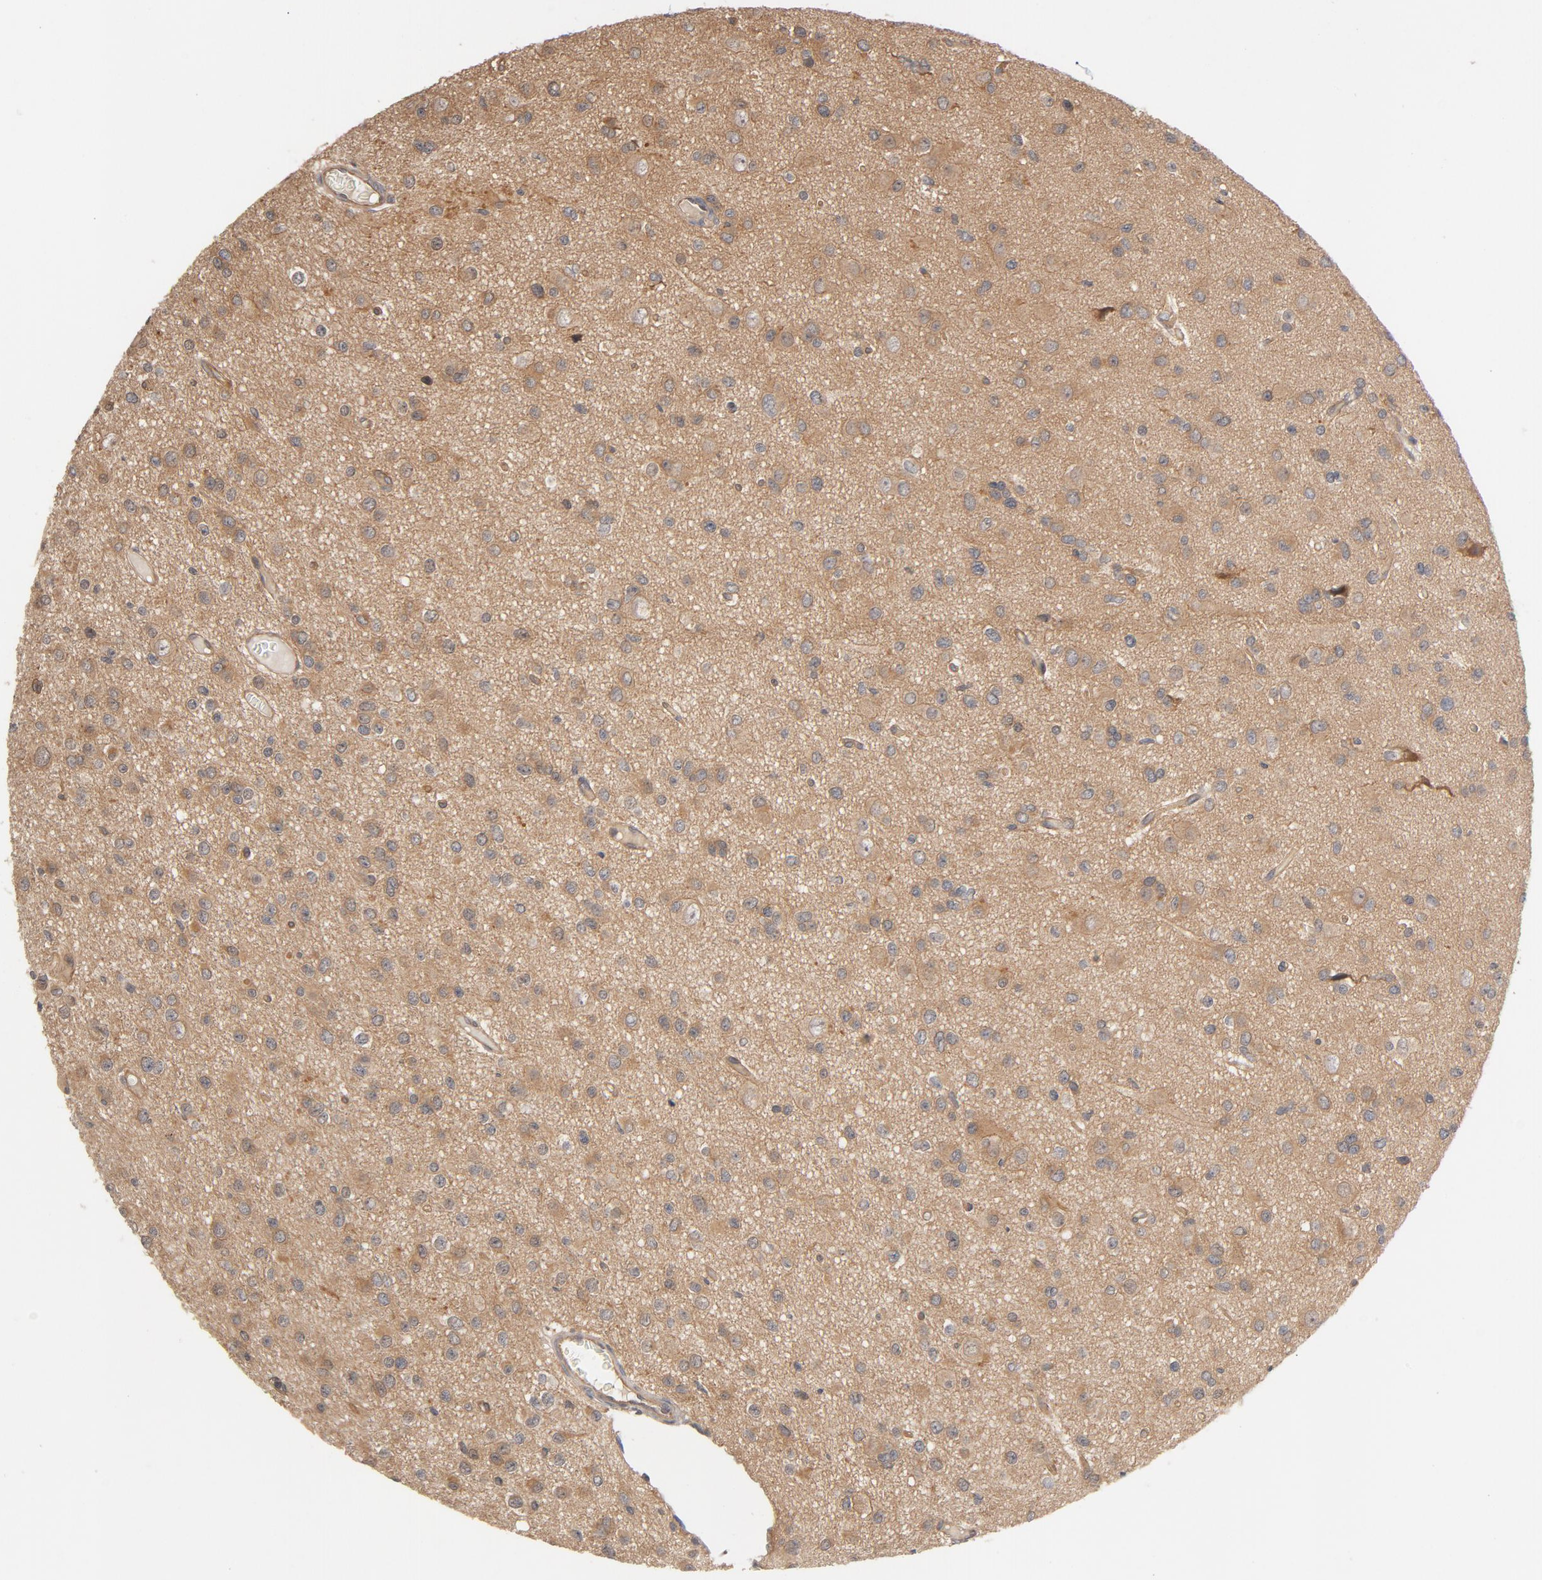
{"staining": {"intensity": "moderate", "quantity": ">75%", "location": "cytoplasmic/membranous"}, "tissue": "glioma", "cell_type": "Tumor cells", "image_type": "cancer", "snomed": [{"axis": "morphology", "description": "Glioma, malignant, Low grade"}, {"axis": "topography", "description": "Brain"}], "caption": "Glioma stained with immunohistochemistry (IHC) shows moderate cytoplasmic/membranous expression in about >75% of tumor cells.", "gene": "PITPNM2", "patient": {"sex": "male", "age": 42}}